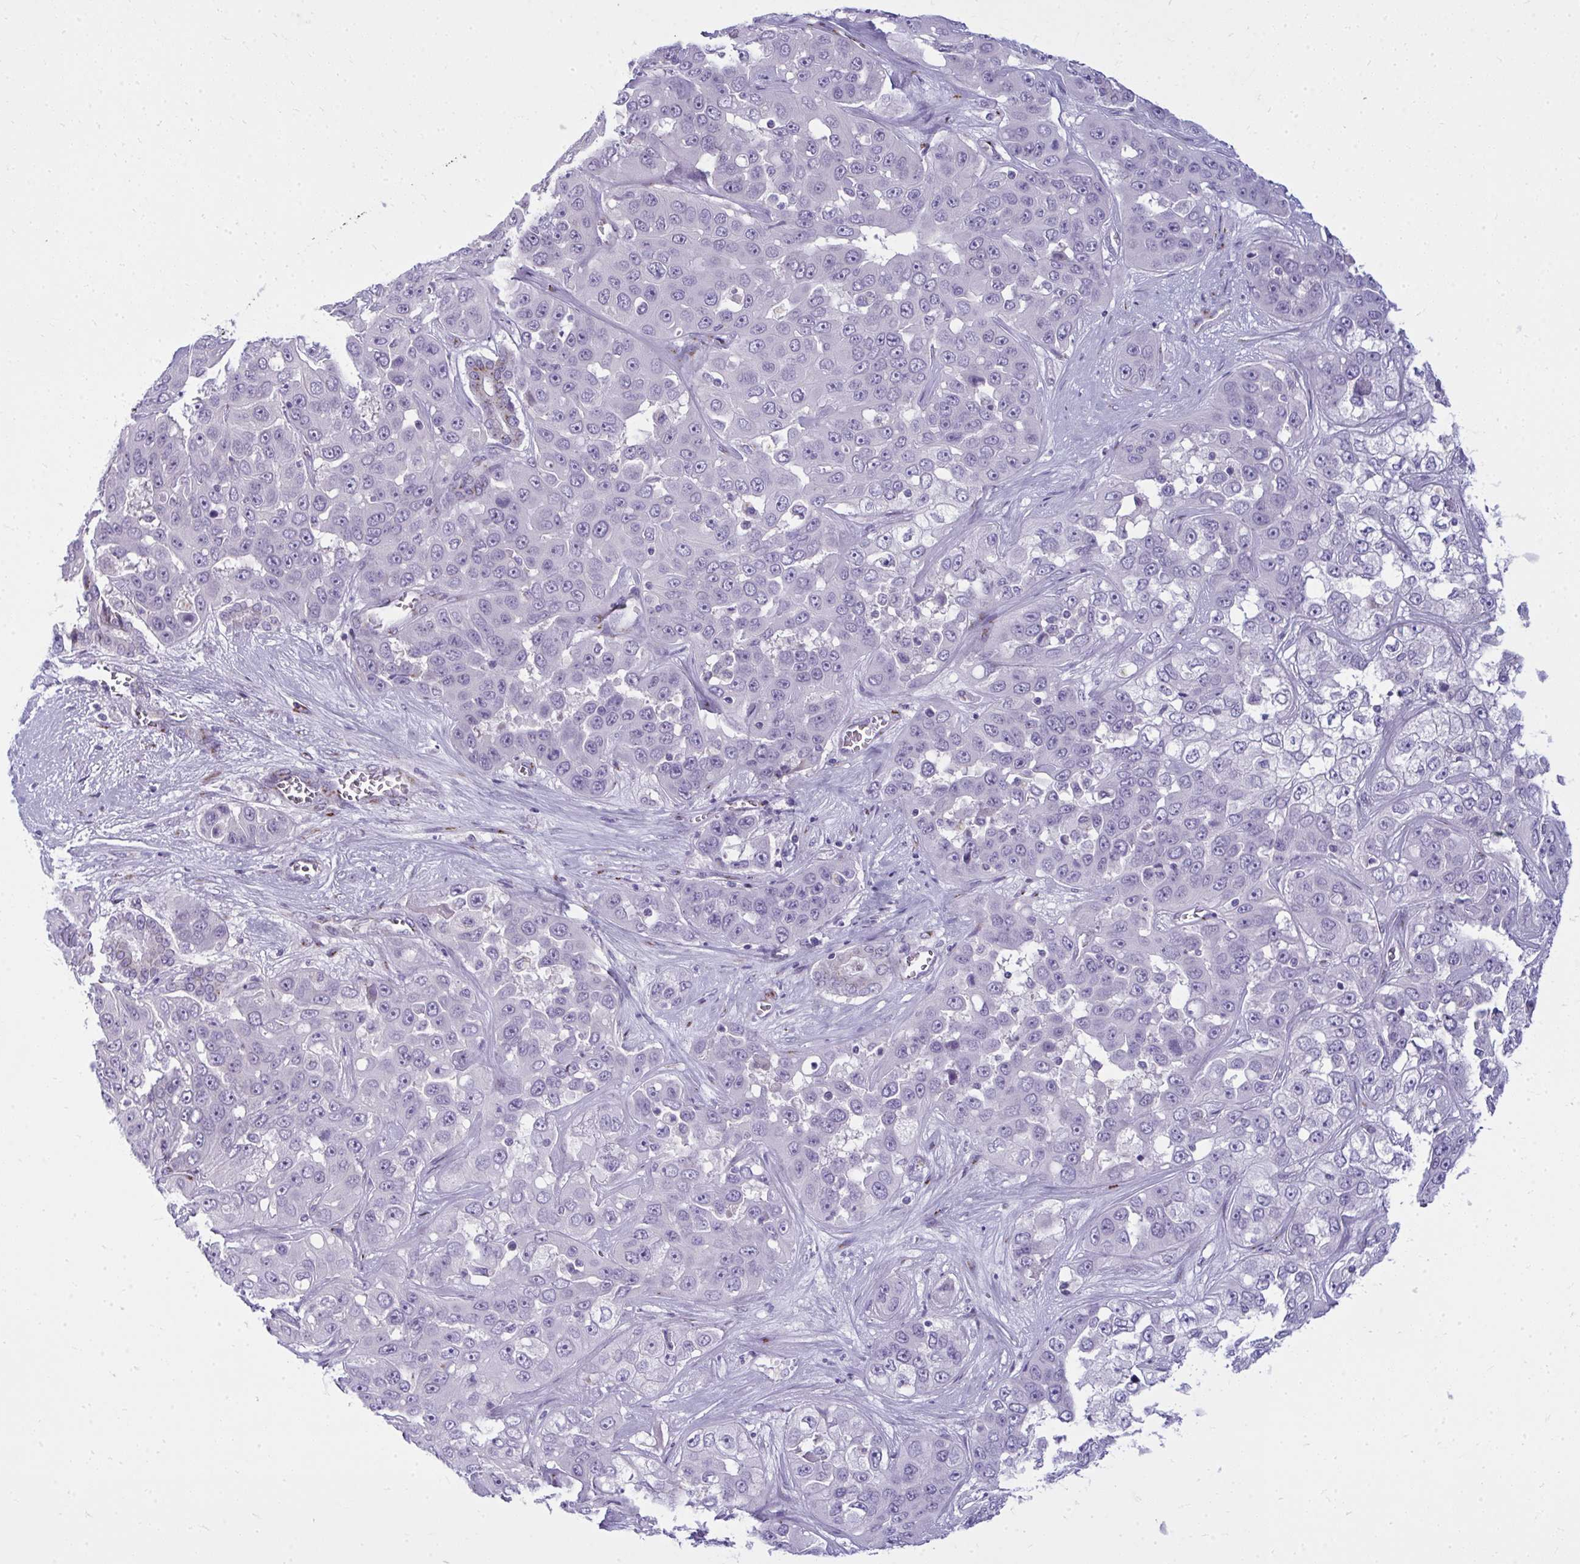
{"staining": {"intensity": "negative", "quantity": "none", "location": "none"}, "tissue": "liver cancer", "cell_type": "Tumor cells", "image_type": "cancer", "snomed": [{"axis": "morphology", "description": "Cholangiocarcinoma"}, {"axis": "topography", "description": "Liver"}], "caption": "Immunohistochemistry (IHC) of human cholangiocarcinoma (liver) shows no expression in tumor cells.", "gene": "DTX4", "patient": {"sex": "female", "age": 52}}